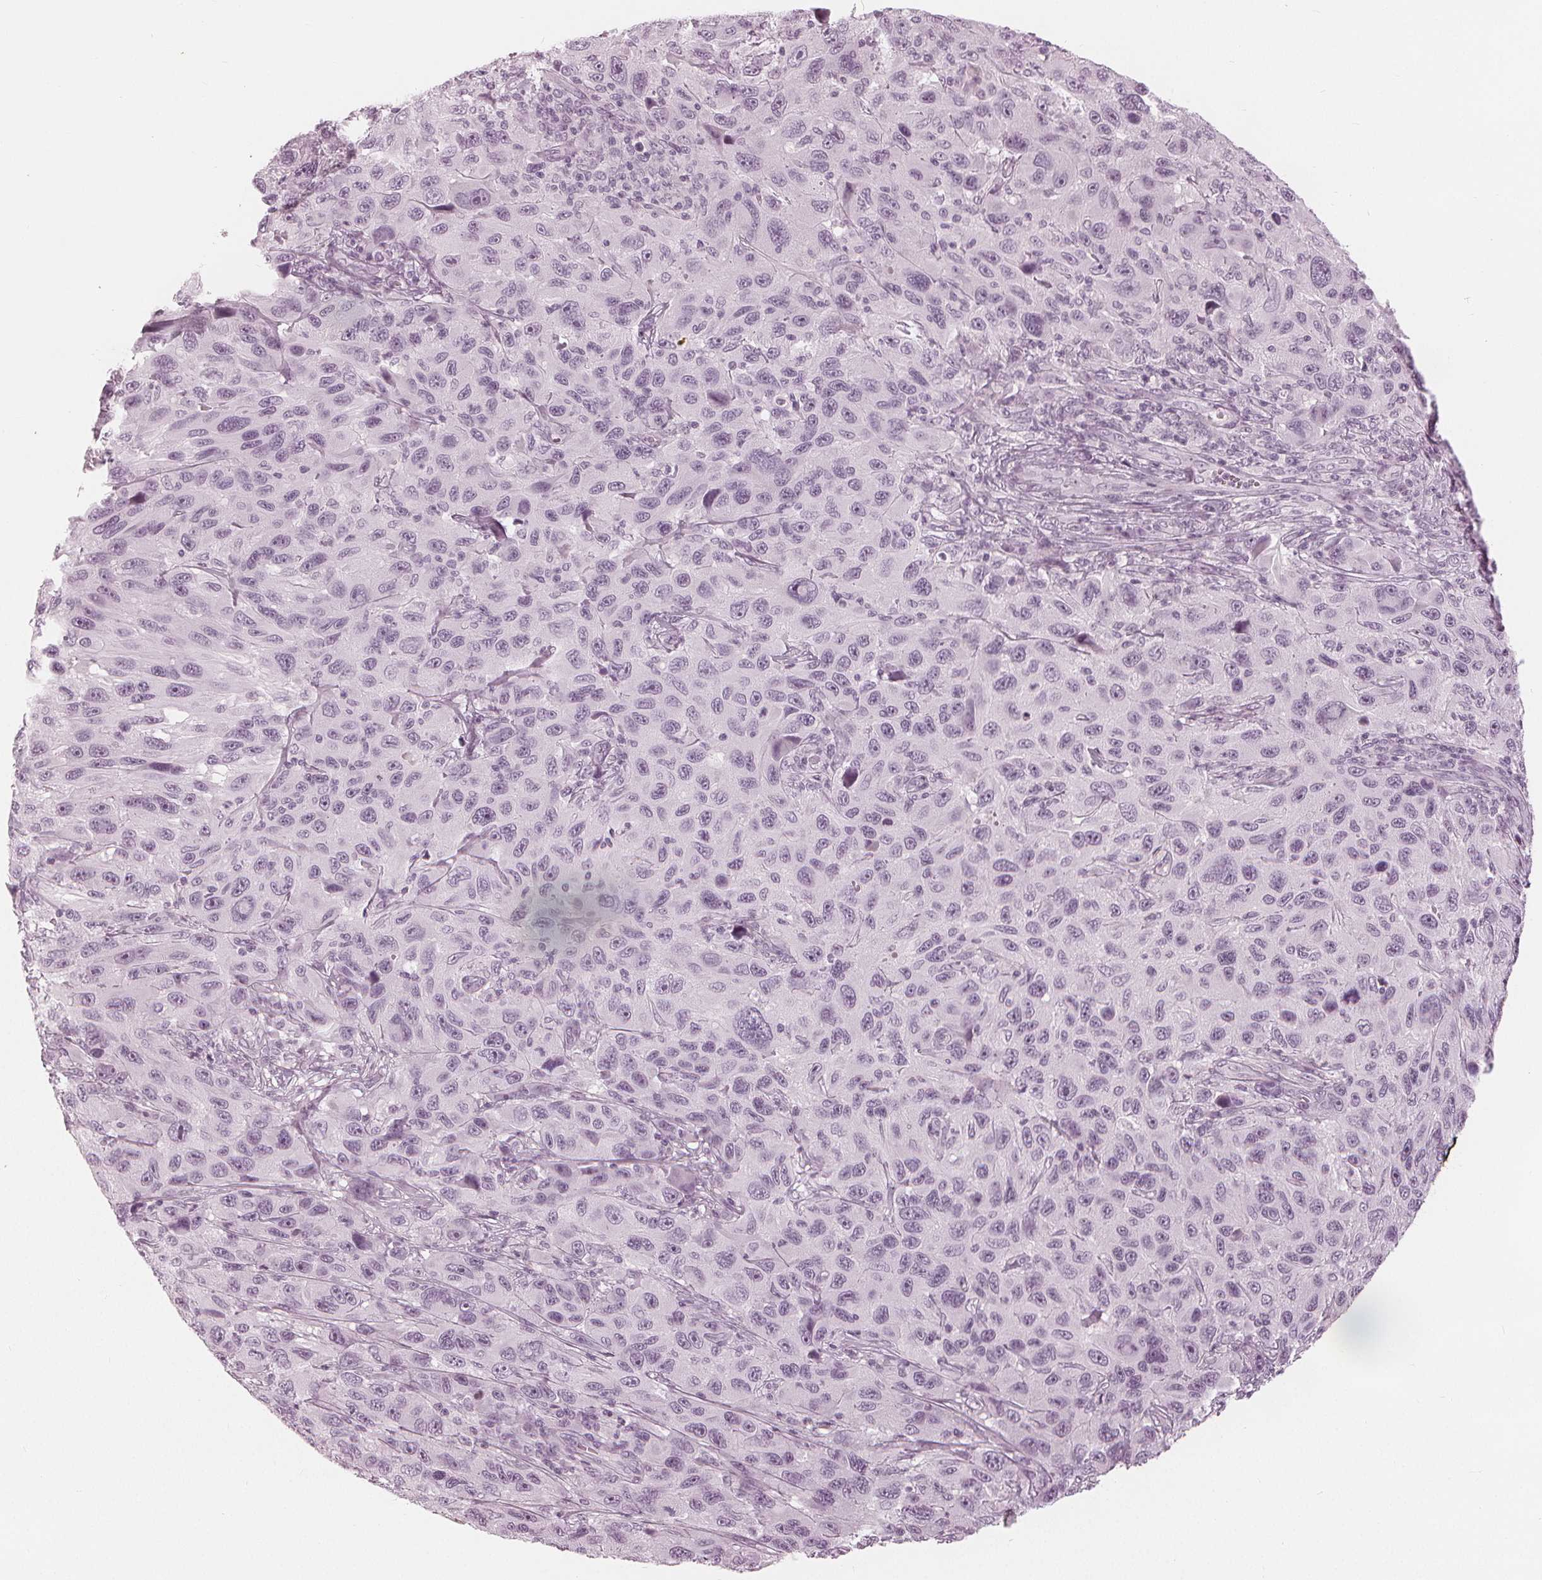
{"staining": {"intensity": "negative", "quantity": "none", "location": "none"}, "tissue": "melanoma", "cell_type": "Tumor cells", "image_type": "cancer", "snomed": [{"axis": "morphology", "description": "Malignant melanoma, NOS"}, {"axis": "topography", "description": "Skin"}], "caption": "Tumor cells are negative for brown protein staining in melanoma.", "gene": "PAEP", "patient": {"sex": "male", "age": 53}}